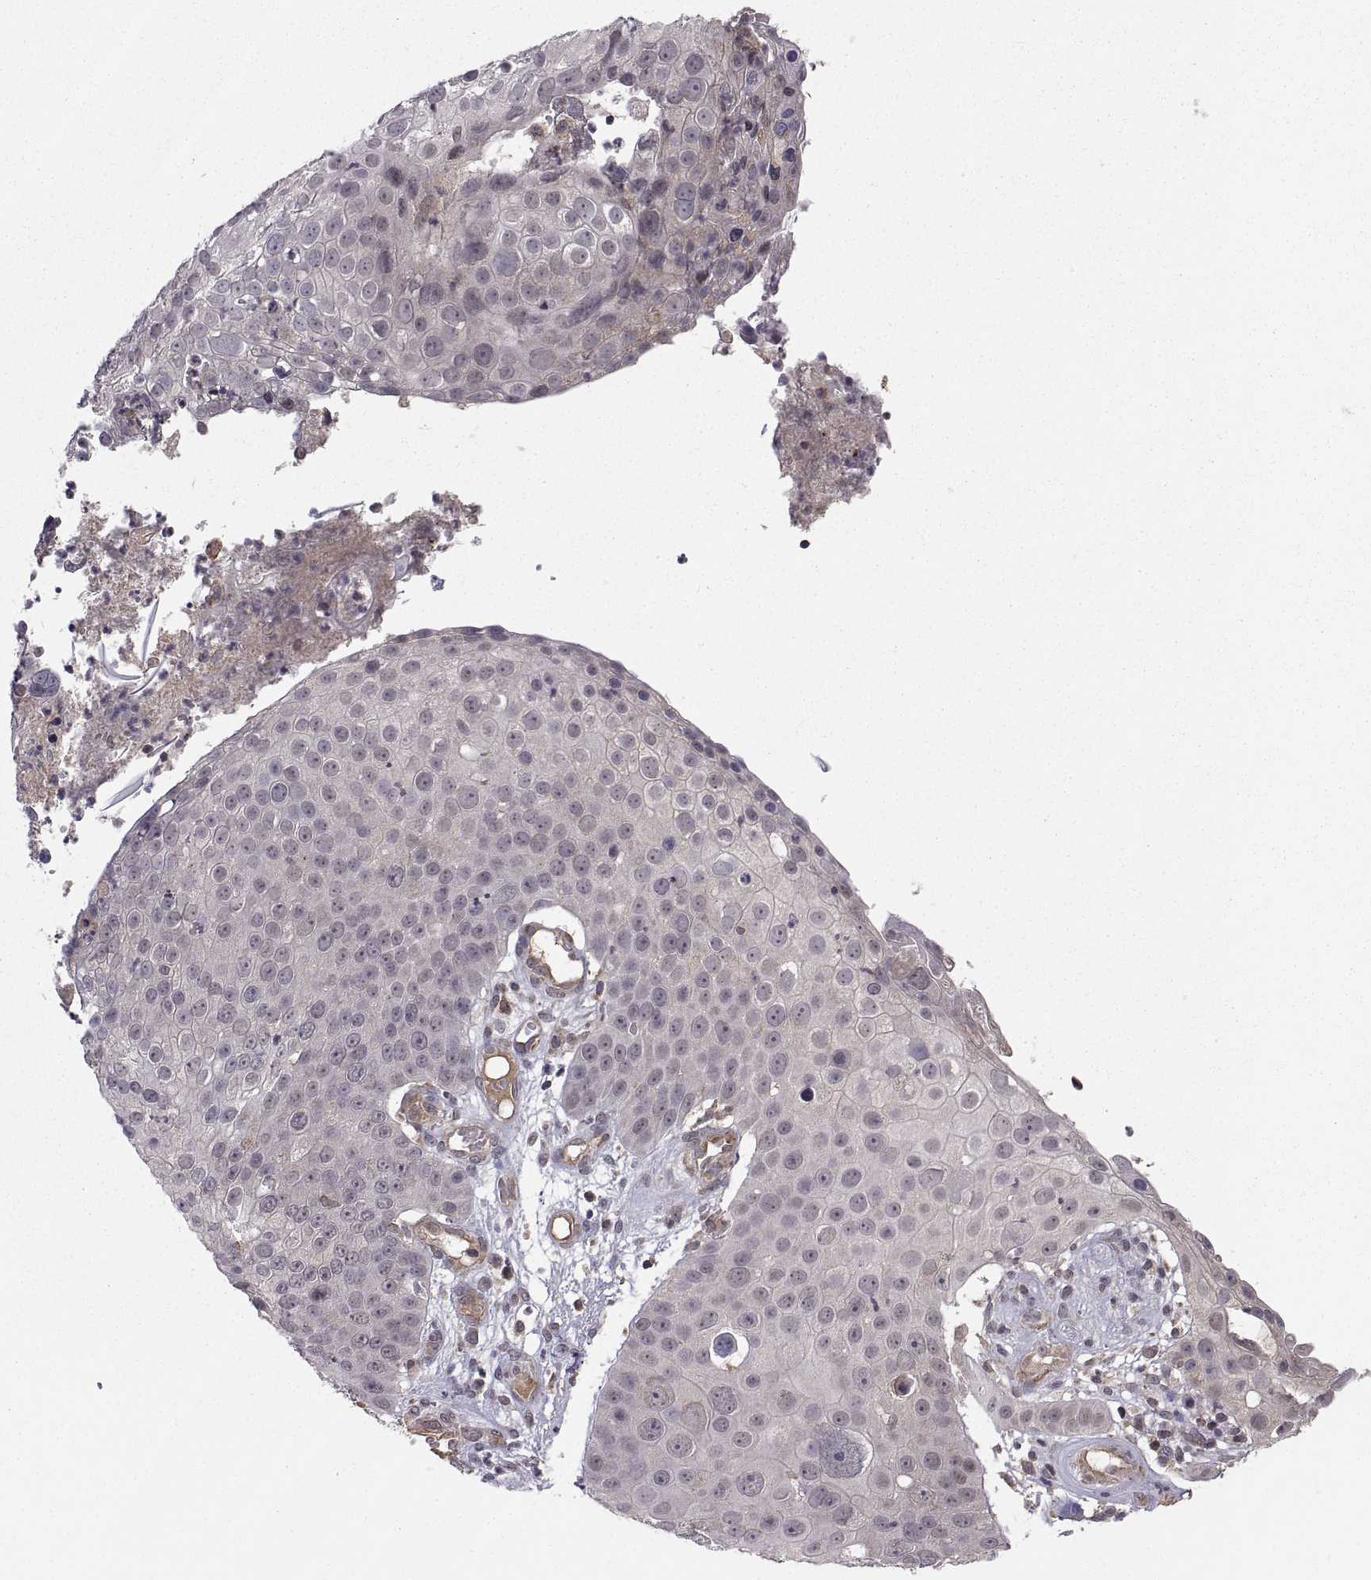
{"staining": {"intensity": "weak", "quantity": "<25%", "location": "cytoplasmic/membranous"}, "tissue": "skin cancer", "cell_type": "Tumor cells", "image_type": "cancer", "snomed": [{"axis": "morphology", "description": "Squamous cell carcinoma, NOS"}, {"axis": "topography", "description": "Skin"}], "caption": "DAB immunohistochemical staining of human skin squamous cell carcinoma demonstrates no significant expression in tumor cells.", "gene": "ABL2", "patient": {"sex": "male", "age": 71}}